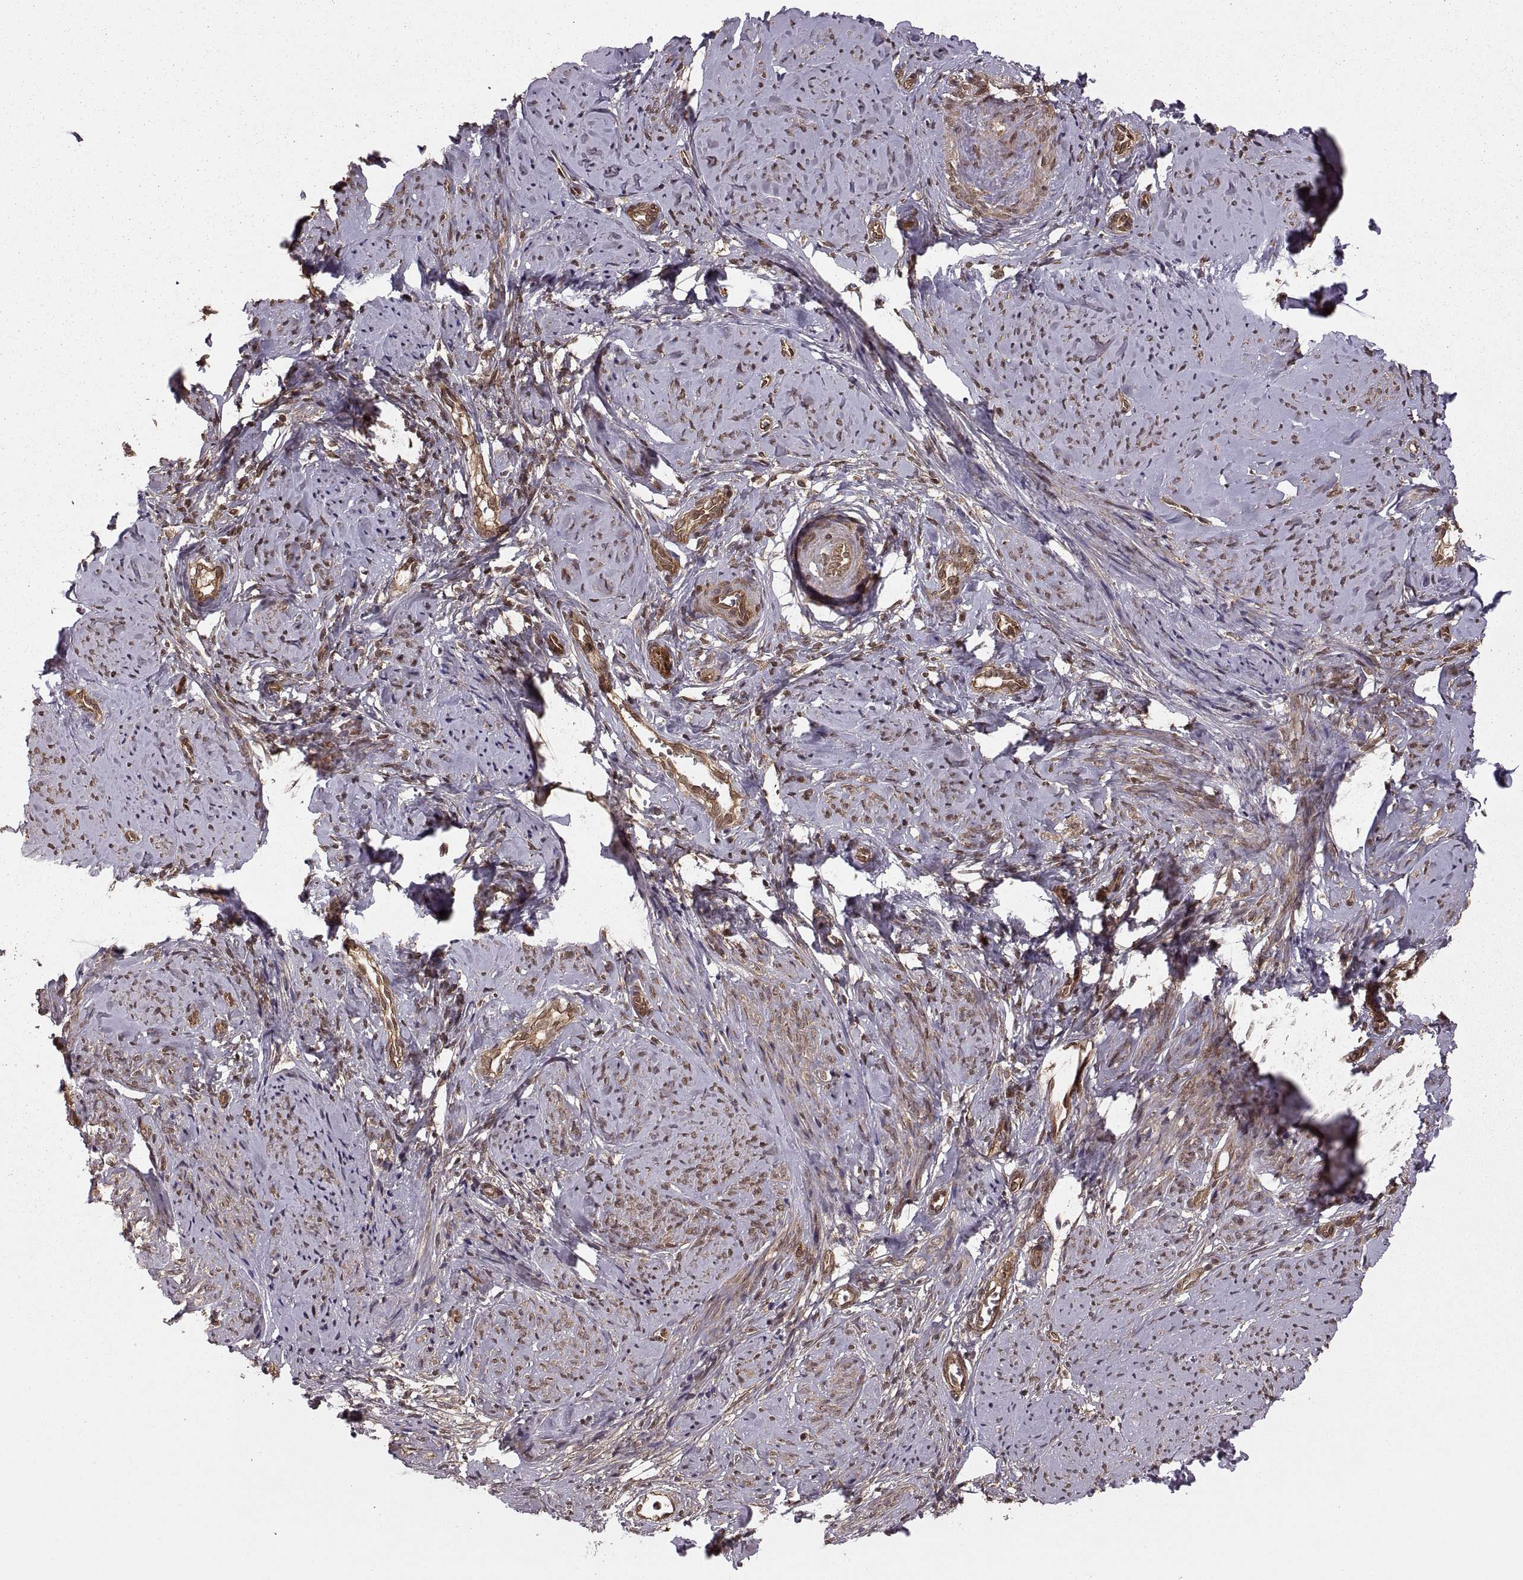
{"staining": {"intensity": "moderate", "quantity": ">75%", "location": "cytoplasmic/membranous"}, "tissue": "smooth muscle", "cell_type": "Smooth muscle cells", "image_type": "normal", "snomed": [{"axis": "morphology", "description": "Normal tissue, NOS"}, {"axis": "topography", "description": "Smooth muscle"}], "caption": "The photomicrograph exhibits staining of unremarkable smooth muscle, revealing moderate cytoplasmic/membranous protein expression (brown color) within smooth muscle cells.", "gene": "DEDD", "patient": {"sex": "female", "age": 48}}